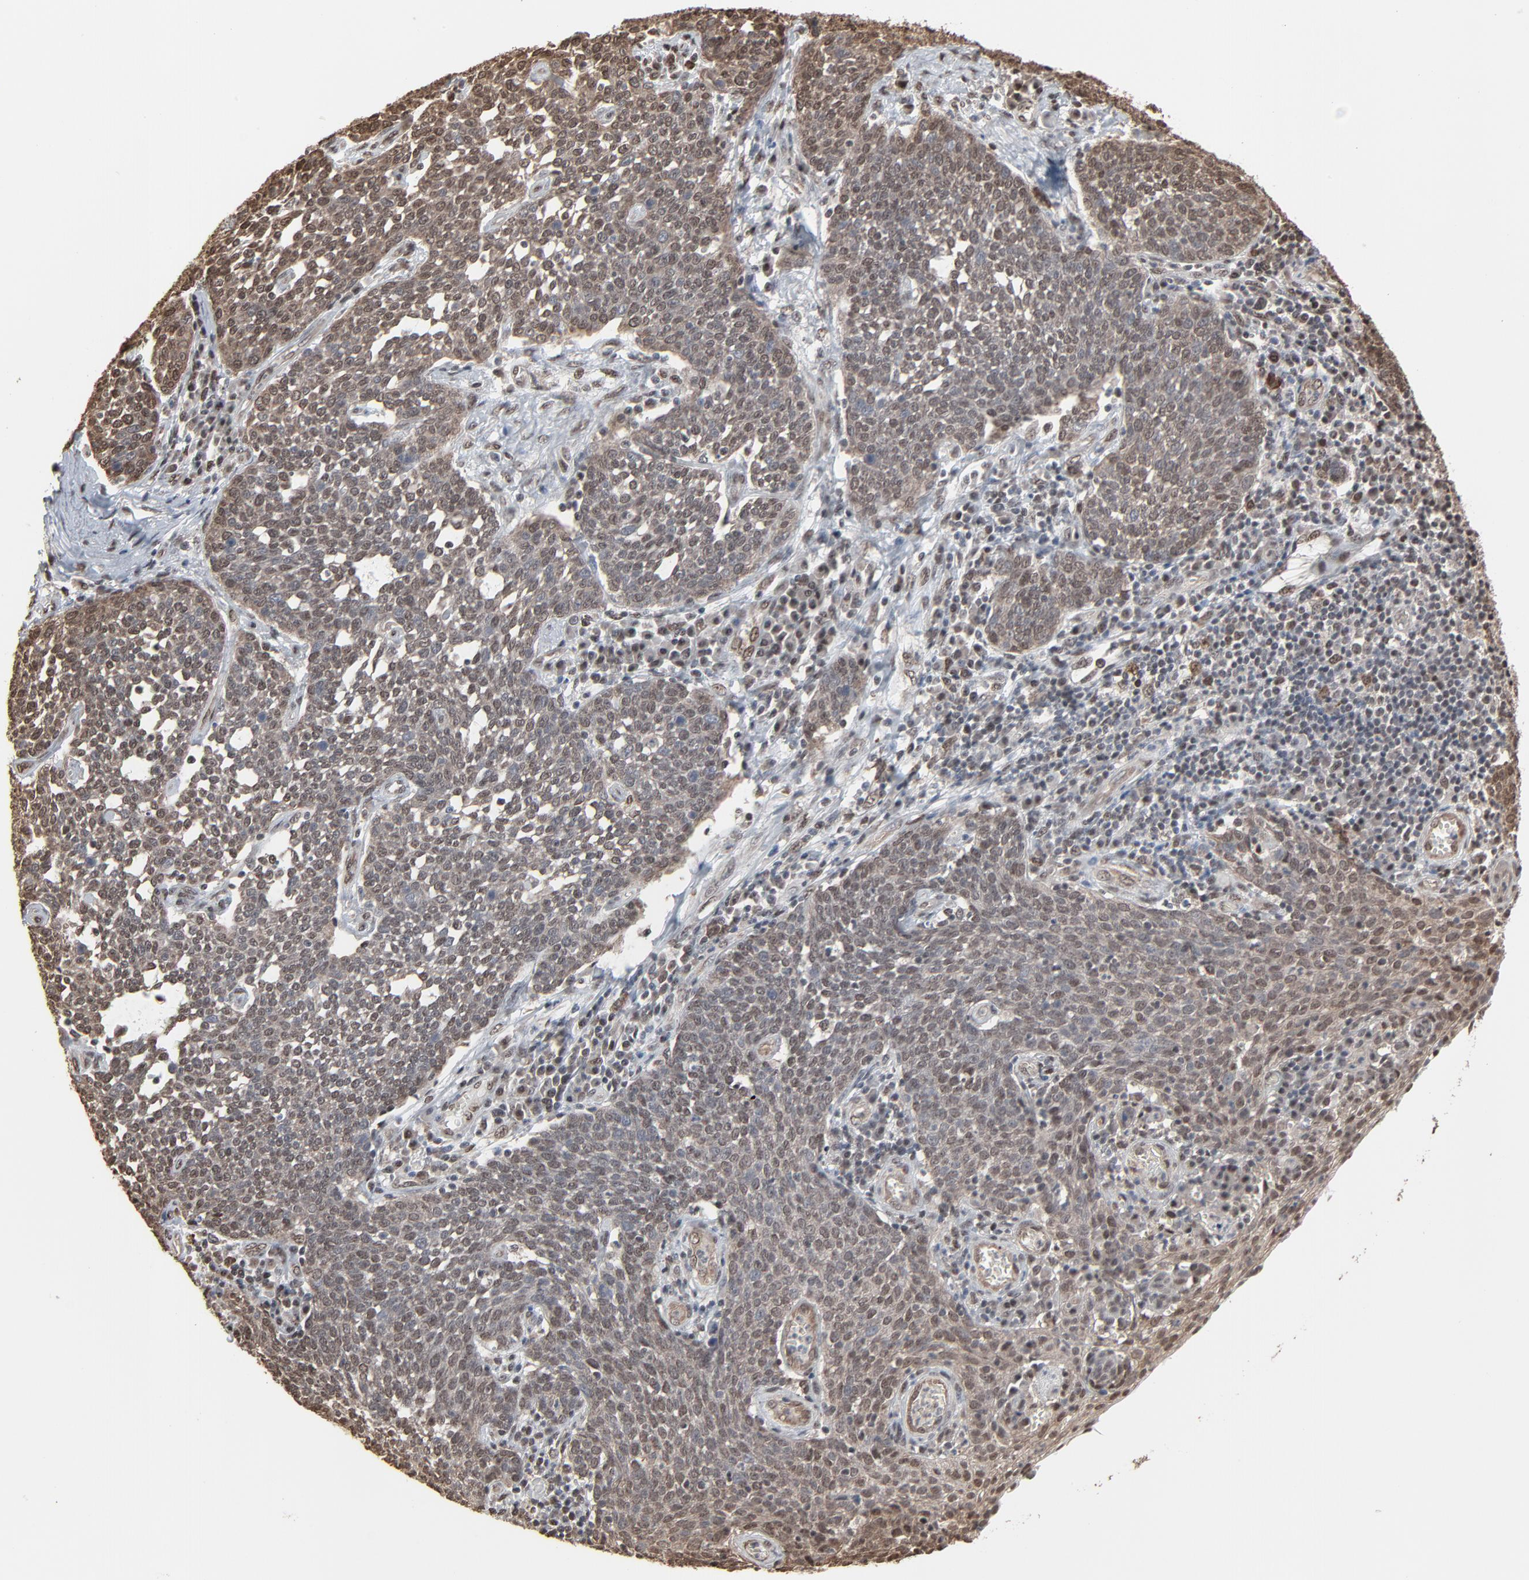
{"staining": {"intensity": "moderate", "quantity": "25%-75%", "location": "cytoplasmic/membranous,nuclear"}, "tissue": "cervical cancer", "cell_type": "Tumor cells", "image_type": "cancer", "snomed": [{"axis": "morphology", "description": "Squamous cell carcinoma, NOS"}, {"axis": "topography", "description": "Cervix"}], "caption": "Immunohistochemical staining of human squamous cell carcinoma (cervical) demonstrates moderate cytoplasmic/membranous and nuclear protein staining in about 25%-75% of tumor cells.", "gene": "MEIS2", "patient": {"sex": "female", "age": 34}}